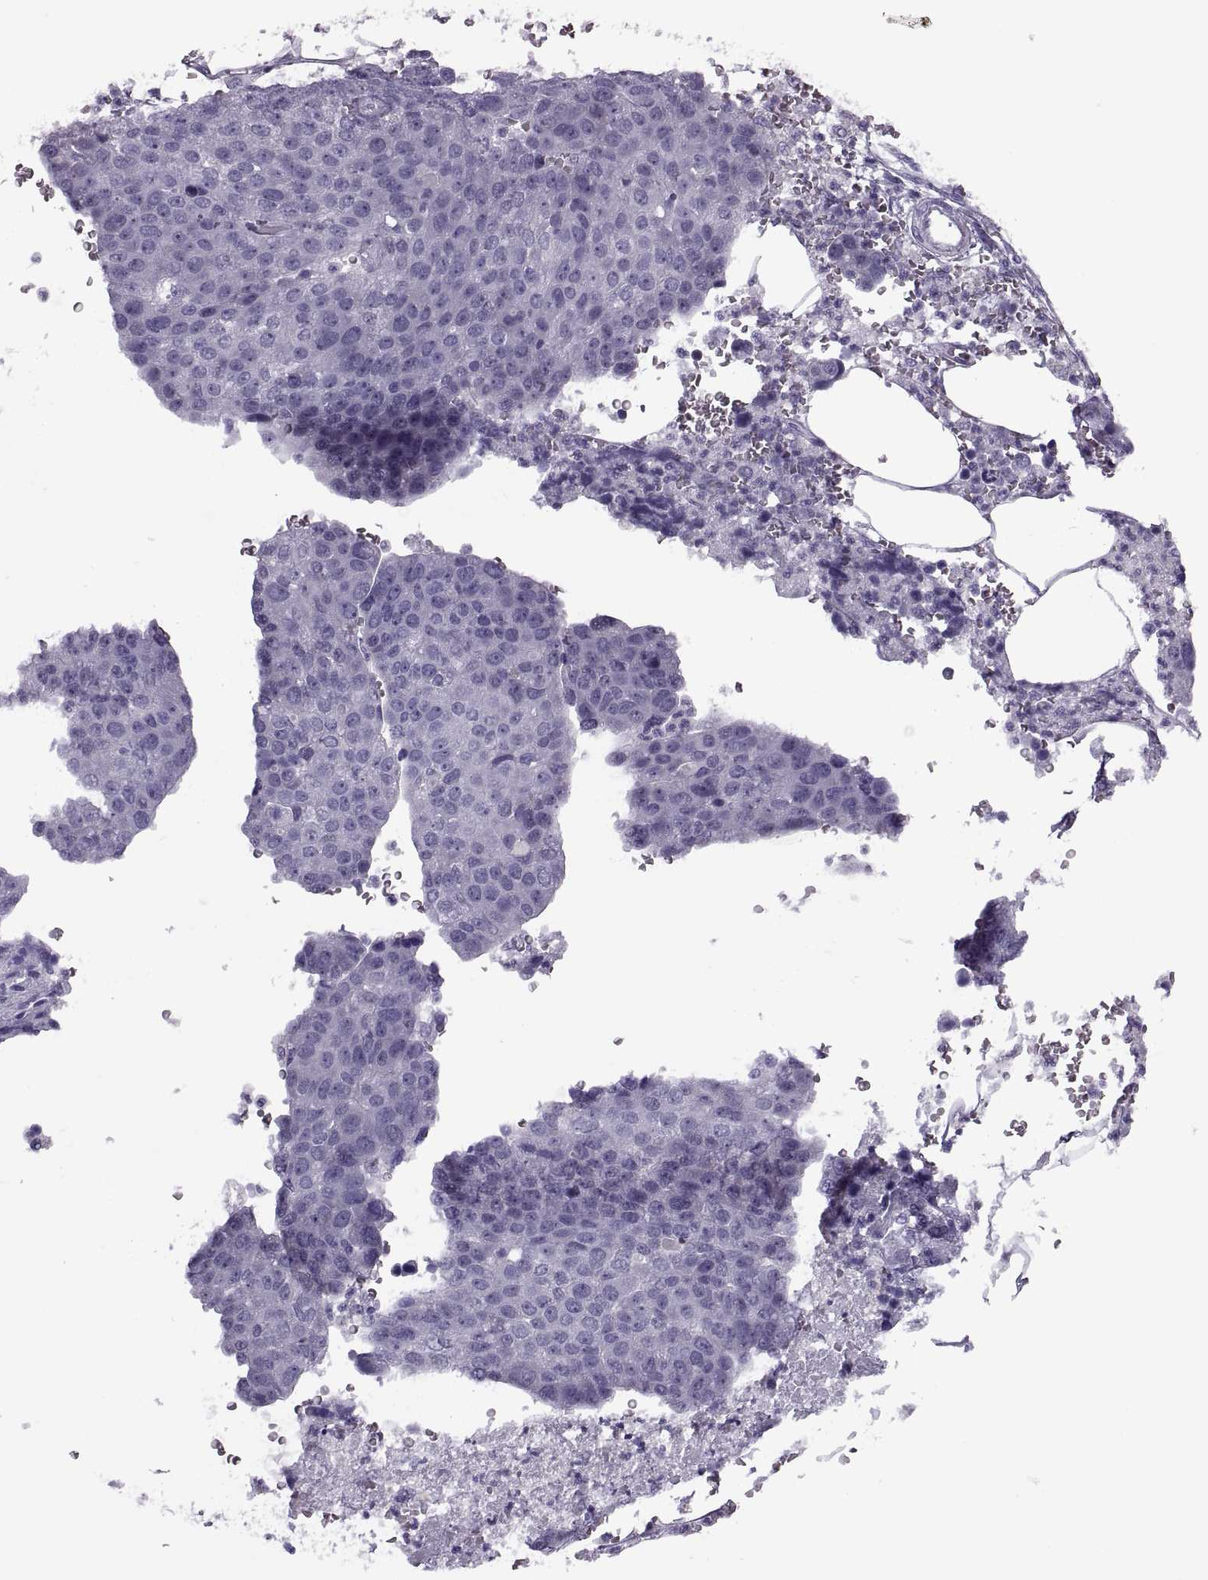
{"staining": {"intensity": "negative", "quantity": "none", "location": "none"}, "tissue": "pancreatic cancer", "cell_type": "Tumor cells", "image_type": "cancer", "snomed": [{"axis": "morphology", "description": "Adenocarcinoma, NOS"}, {"axis": "topography", "description": "Pancreas"}], "caption": "IHC photomicrograph of human pancreatic adenocarcinoma stained for a protein (brown), which reveals no staining in tumor cells. (DAB (3,3'-diaminobenzidine) IHC with hematoxylin counter stain).", "gene": "SYNGR4", "patient": {"sex": "female", "age": 61}}